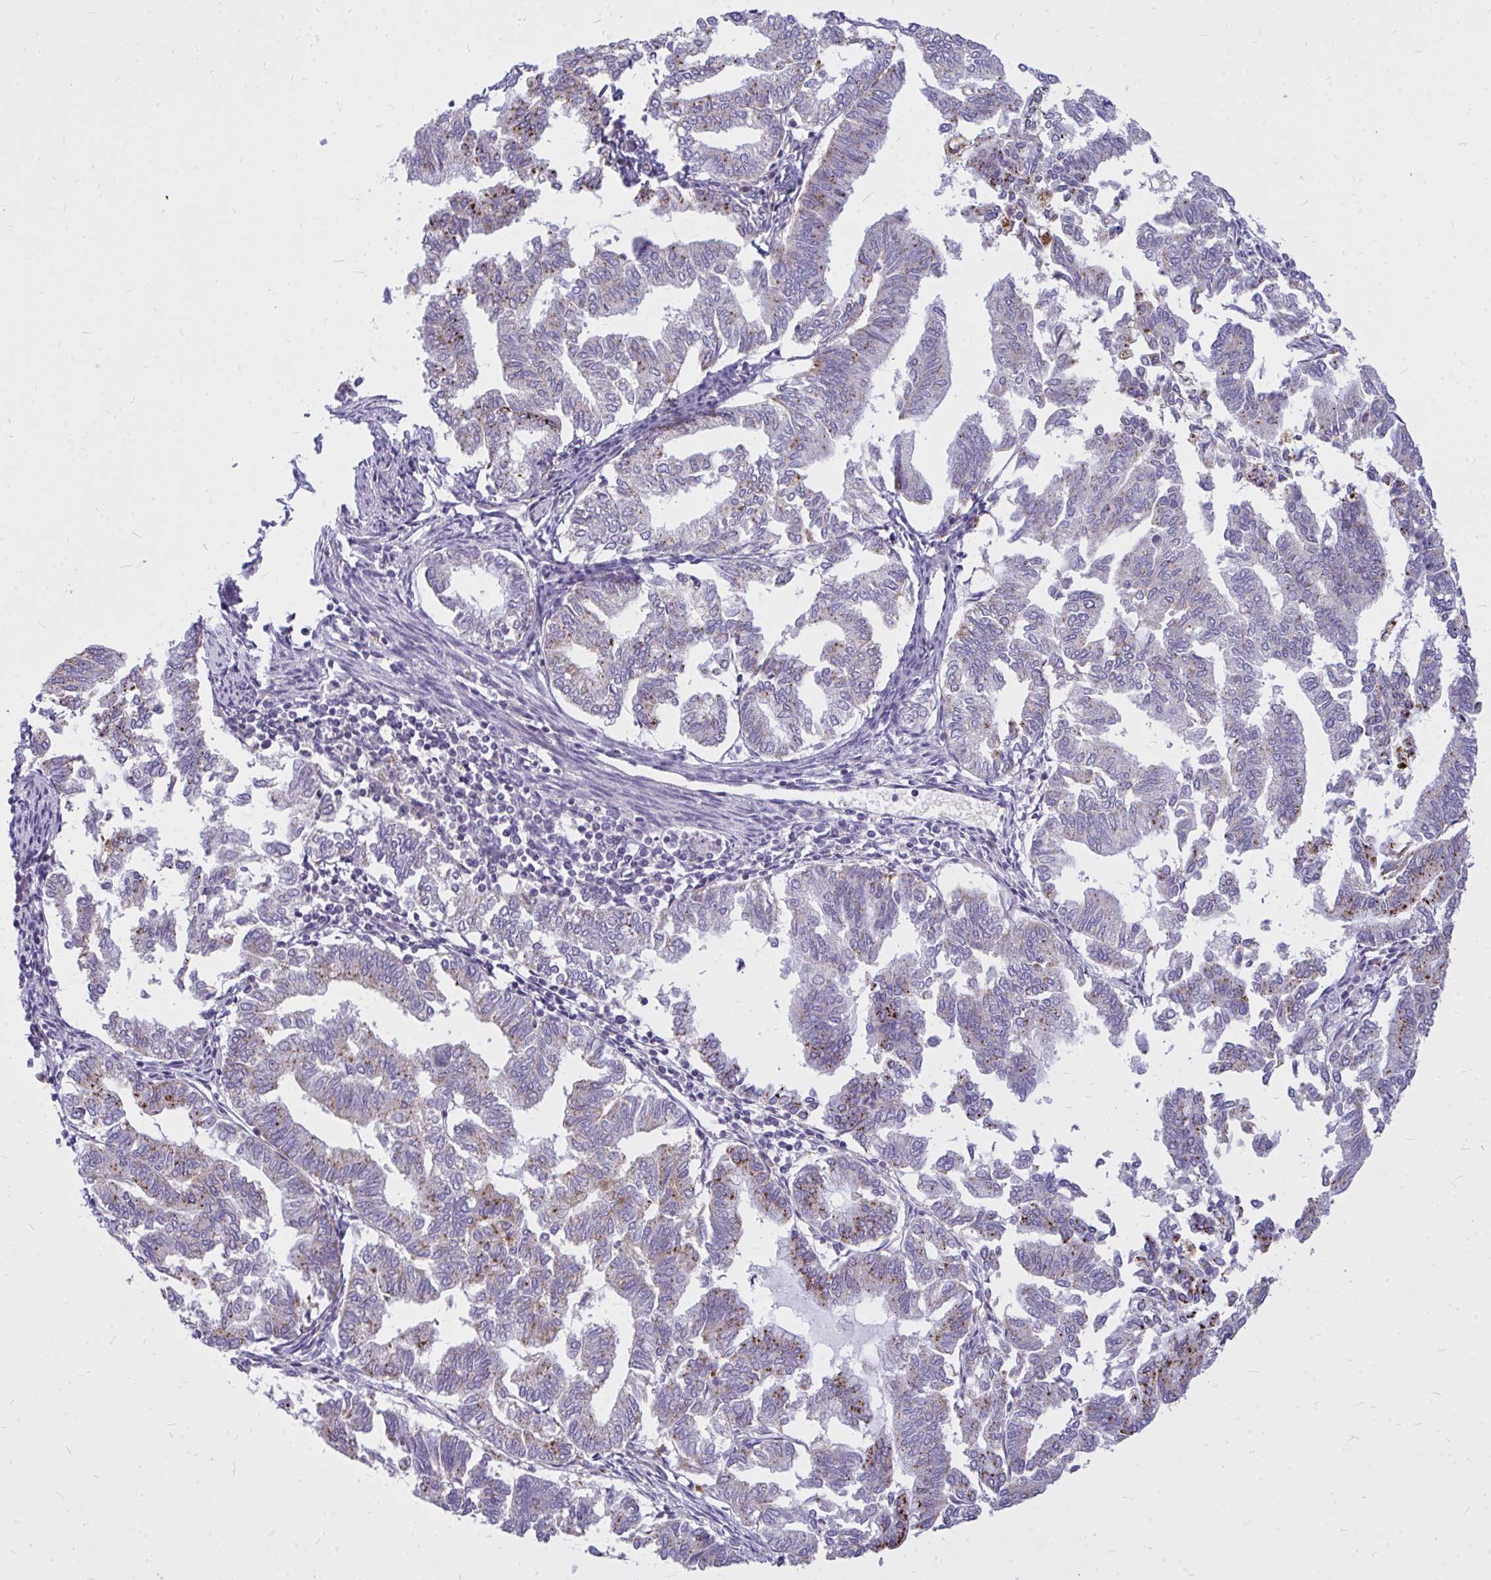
{"staining": {"intensity": "moderate", "quantity": "<25%", "location": "cytoplasmic/membranous"}, "tissue": "endometrial cancer", "cell_type": "Tumor cells", "image_type": "cancer", "snomed": [{"axis": "morphology", "description": "Adenocarcinoma, NOS"}, {"axis": "topography", "description": "Endometrium"}], "caption": "This photomicrograph displays immunohistochemistry staining of human endometrial cancer (adenocarcinoma), with low moderate cytoplasmic/membranous positivity in approximately <25% of tumor cells.", "gene": "ZSCAN25", "patient": {"sex": "female", "age": 79}}